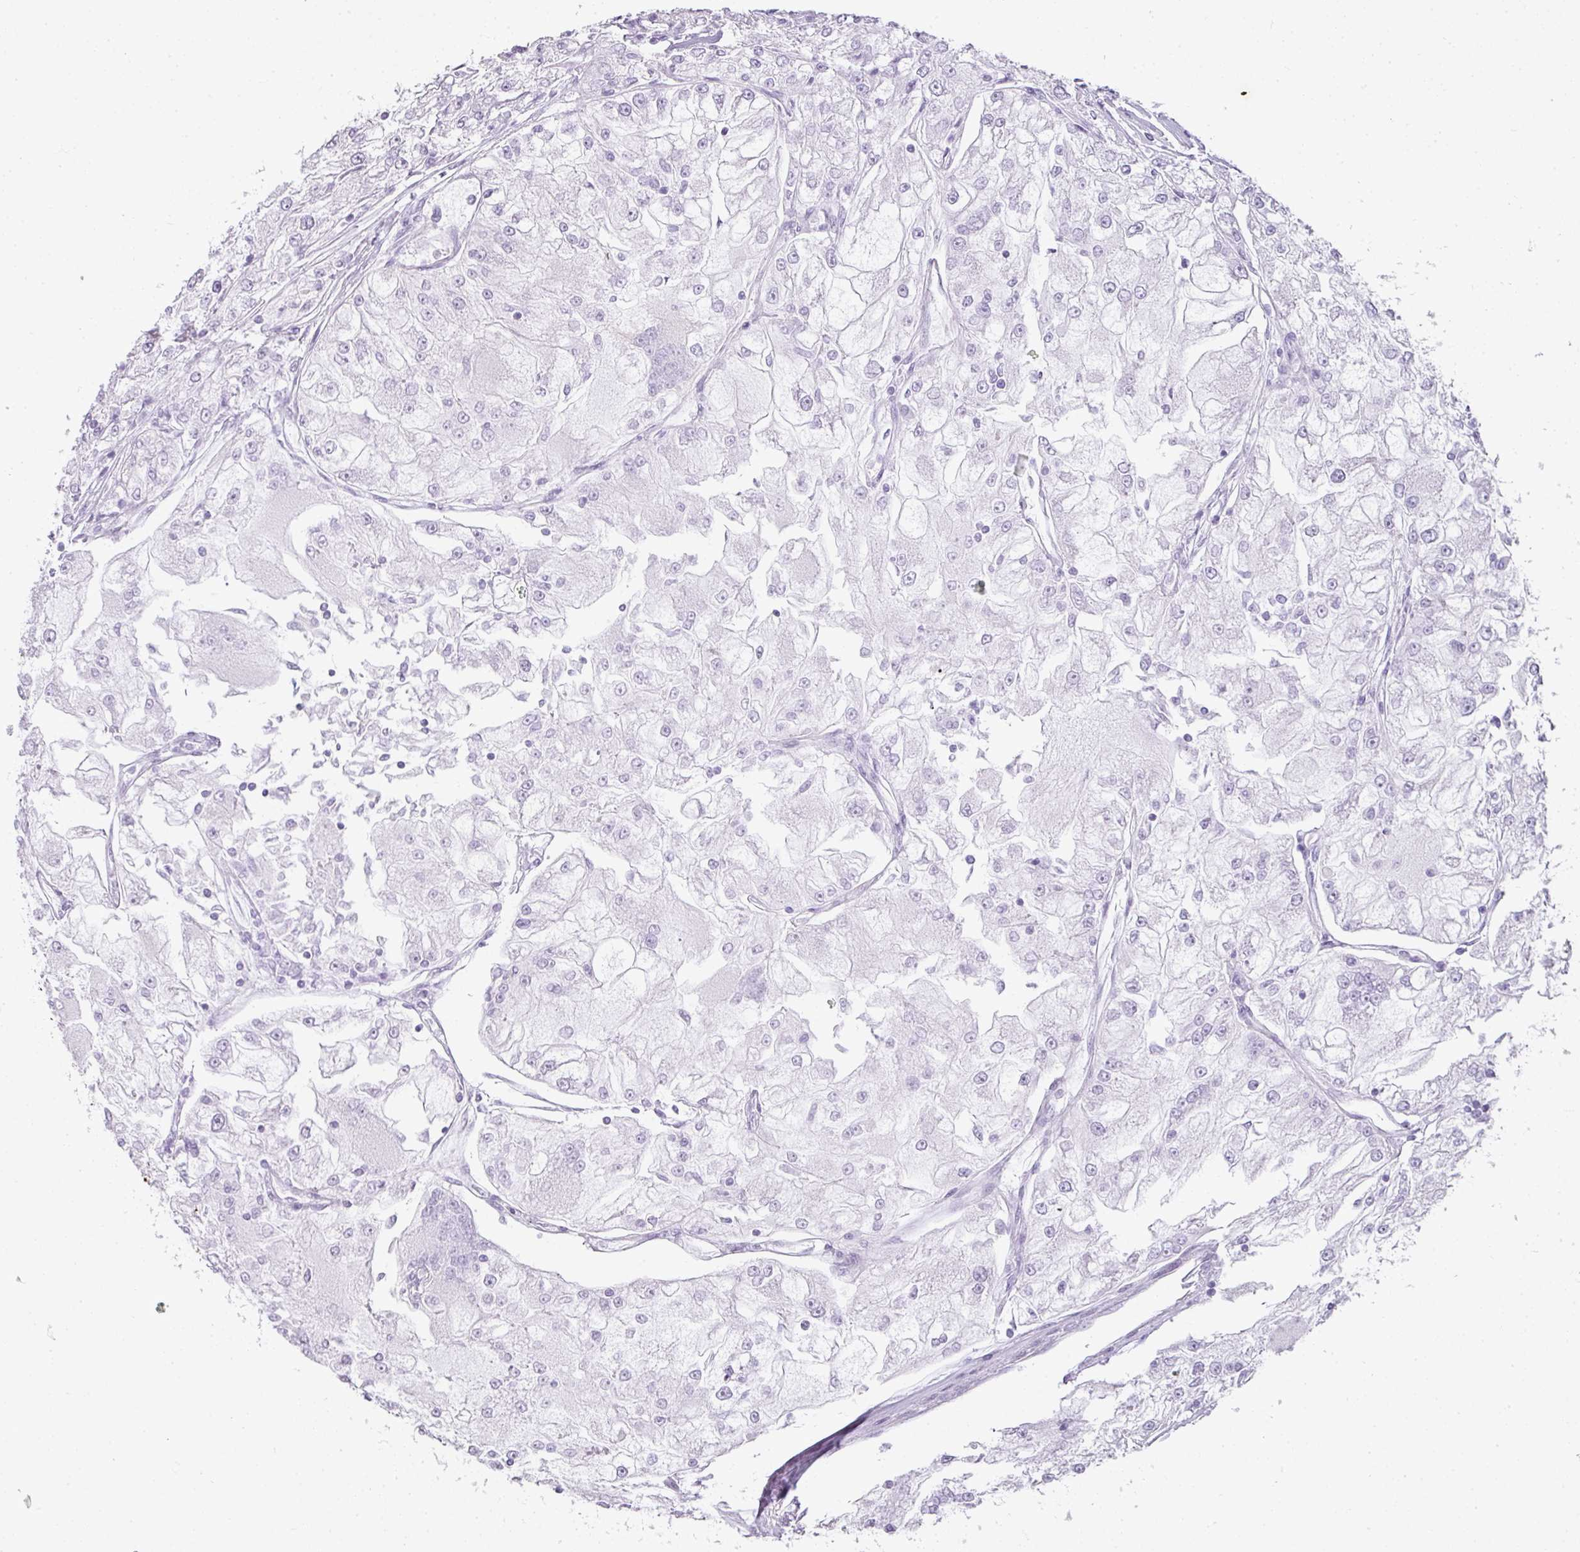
{"staining": {"intensity": "negative", "quantity": "none", "location": "none"}, "tissue": "renal cancer", "cell_type": "Tumor cells", "image_type": "cancer", "snomed": [{"axis": "morphology", "description": "Adenocarcinoma, NOS"}, {"axis": "topography", "description": "Kidney"}], "caption": "Renal cancer (adenocarcinoma) was stained to show a protein in brown. There is no significant staining in tumor cells.", "gene": "RBMY1F", "patient": {"sex": "female", "age": 72}}